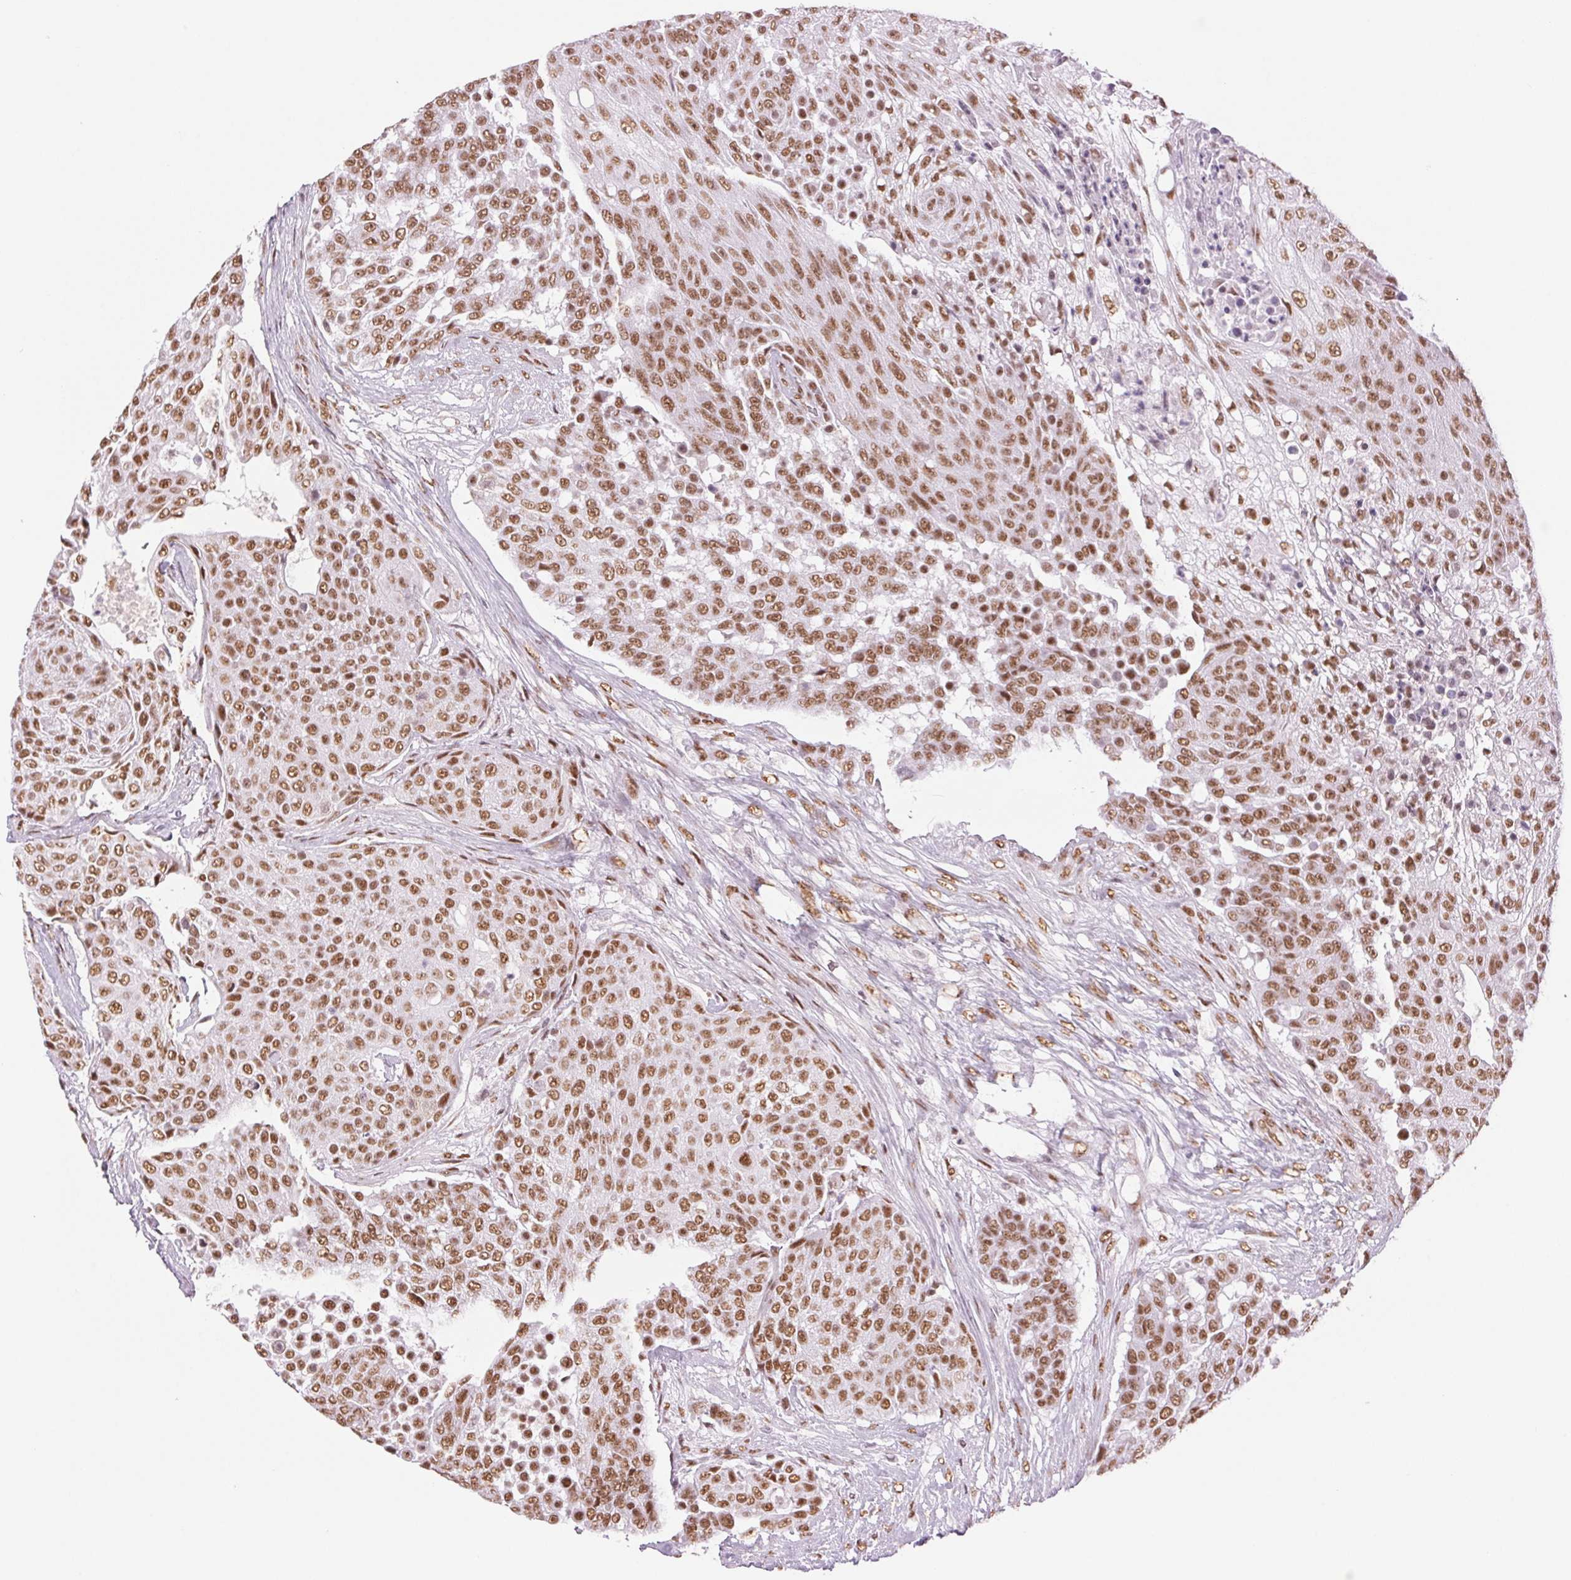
{"staining": {"intensity": "moderate", "quantity": ">75%", "location": "nuclear"}, "tissue": "urothelial cancer", "cell_type": "Tumor cells", "image_type": "cancer", "snomed": [{"axis": "morphology", "description": "Urothelial carcinoma, High grade"}, {"axis": "topography", "description": "Urinary bladder"}], "caption": "Urothelial carcinoma (high-grade) stained with immunohistochemistry (IHC) exhibits moderate nuclear positivity in approximately >75% of tumor cells. (DAB = brown stain, brightfield microscopy at high magnification).", "gene": "ZFR2", "patient": {"sex": "female", "age": 63}}